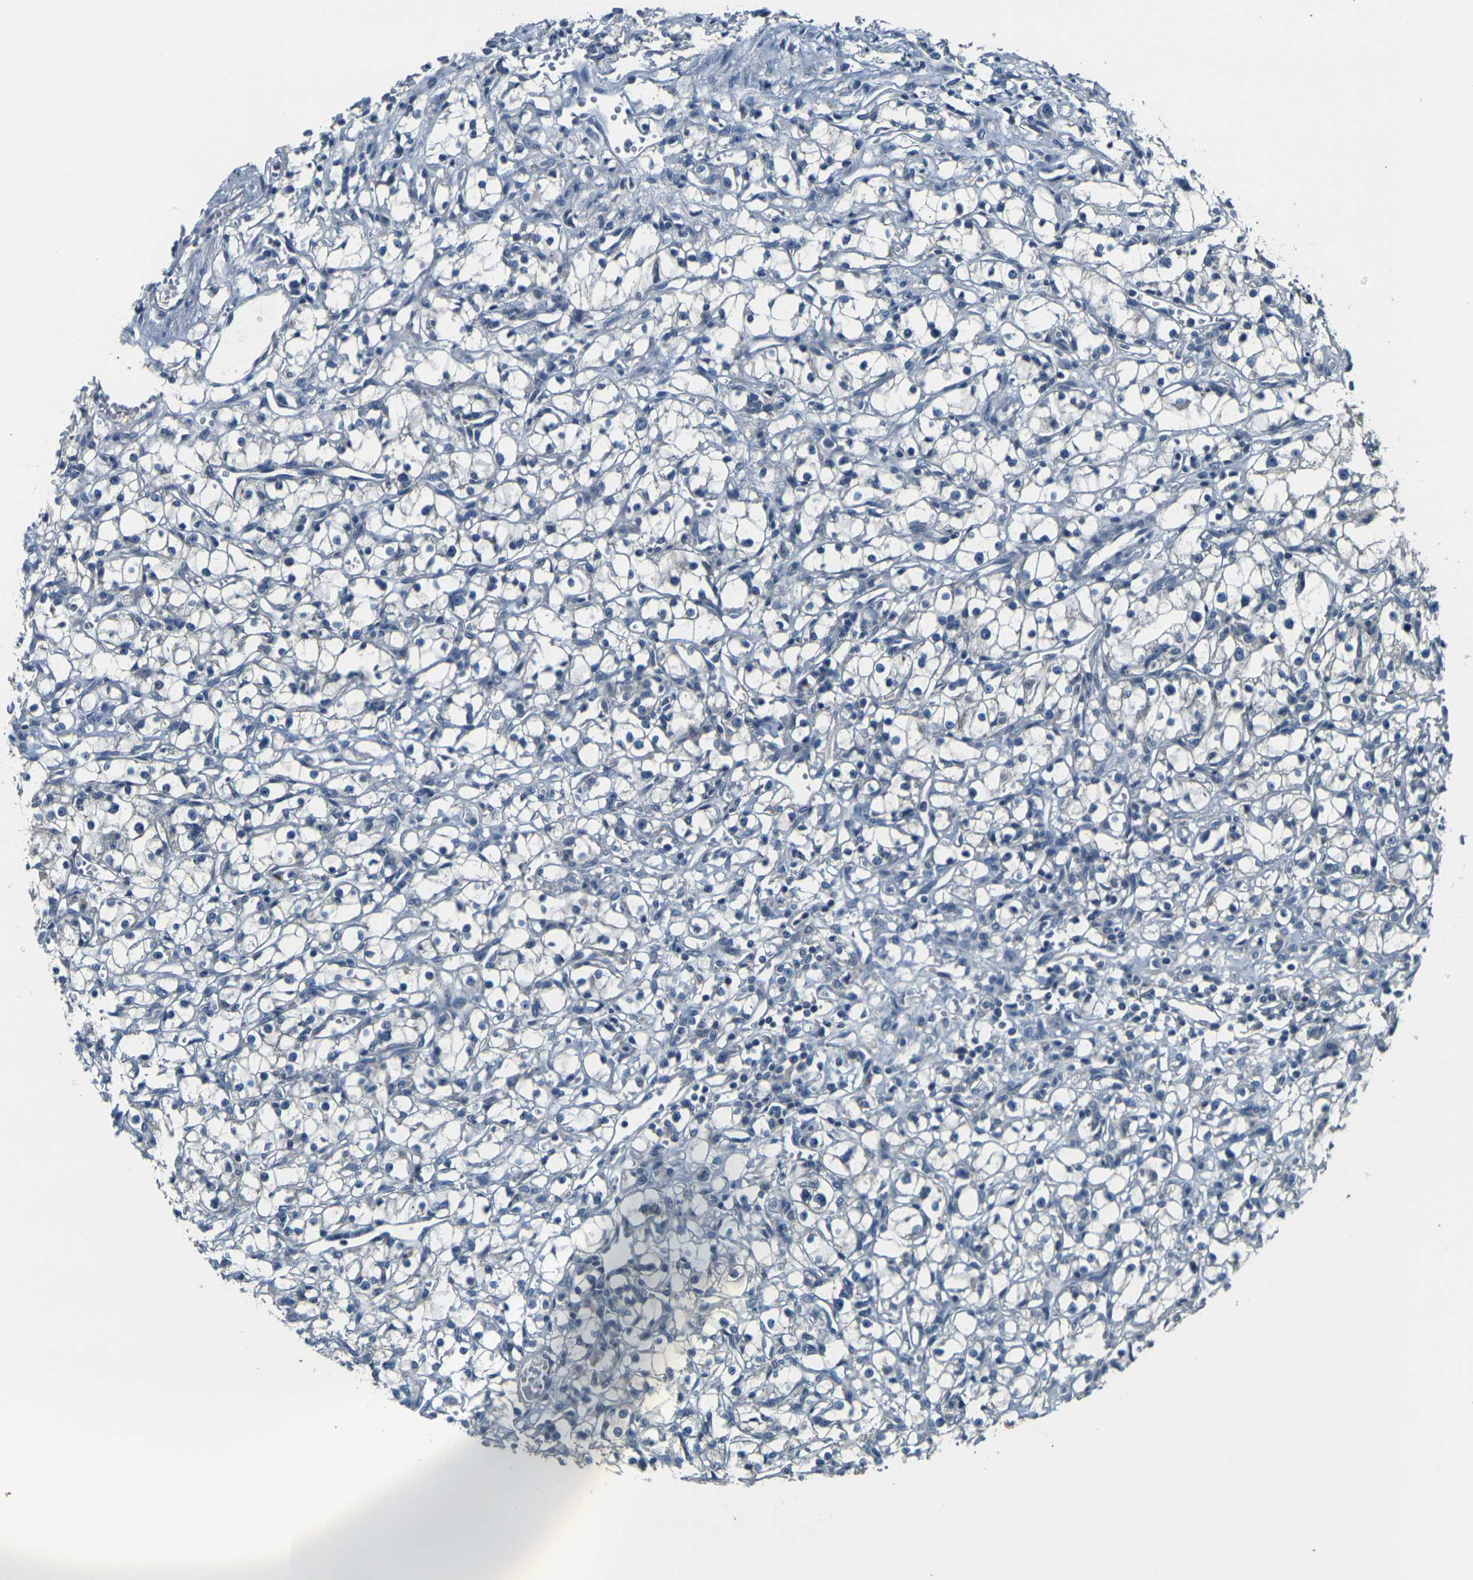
{"staining": {"intensity": "negative", "quantity": "none", "location": "none"}, "tissue": "renal cancer", "cell_type": "Tumor cells", "image_type": "cancer", "snomed": [{"axis": "morphology", "description": "Adenocarcinoma, NOS"}, {"axis": "topography", "description": "Kidney"}], "caption": "This is a image of IHC staining of renal adenocarcinoma, which shows no expression in tumor cells.", "gene": "SHISAL2B", "patient": {"sex": "male", "age": 56}}